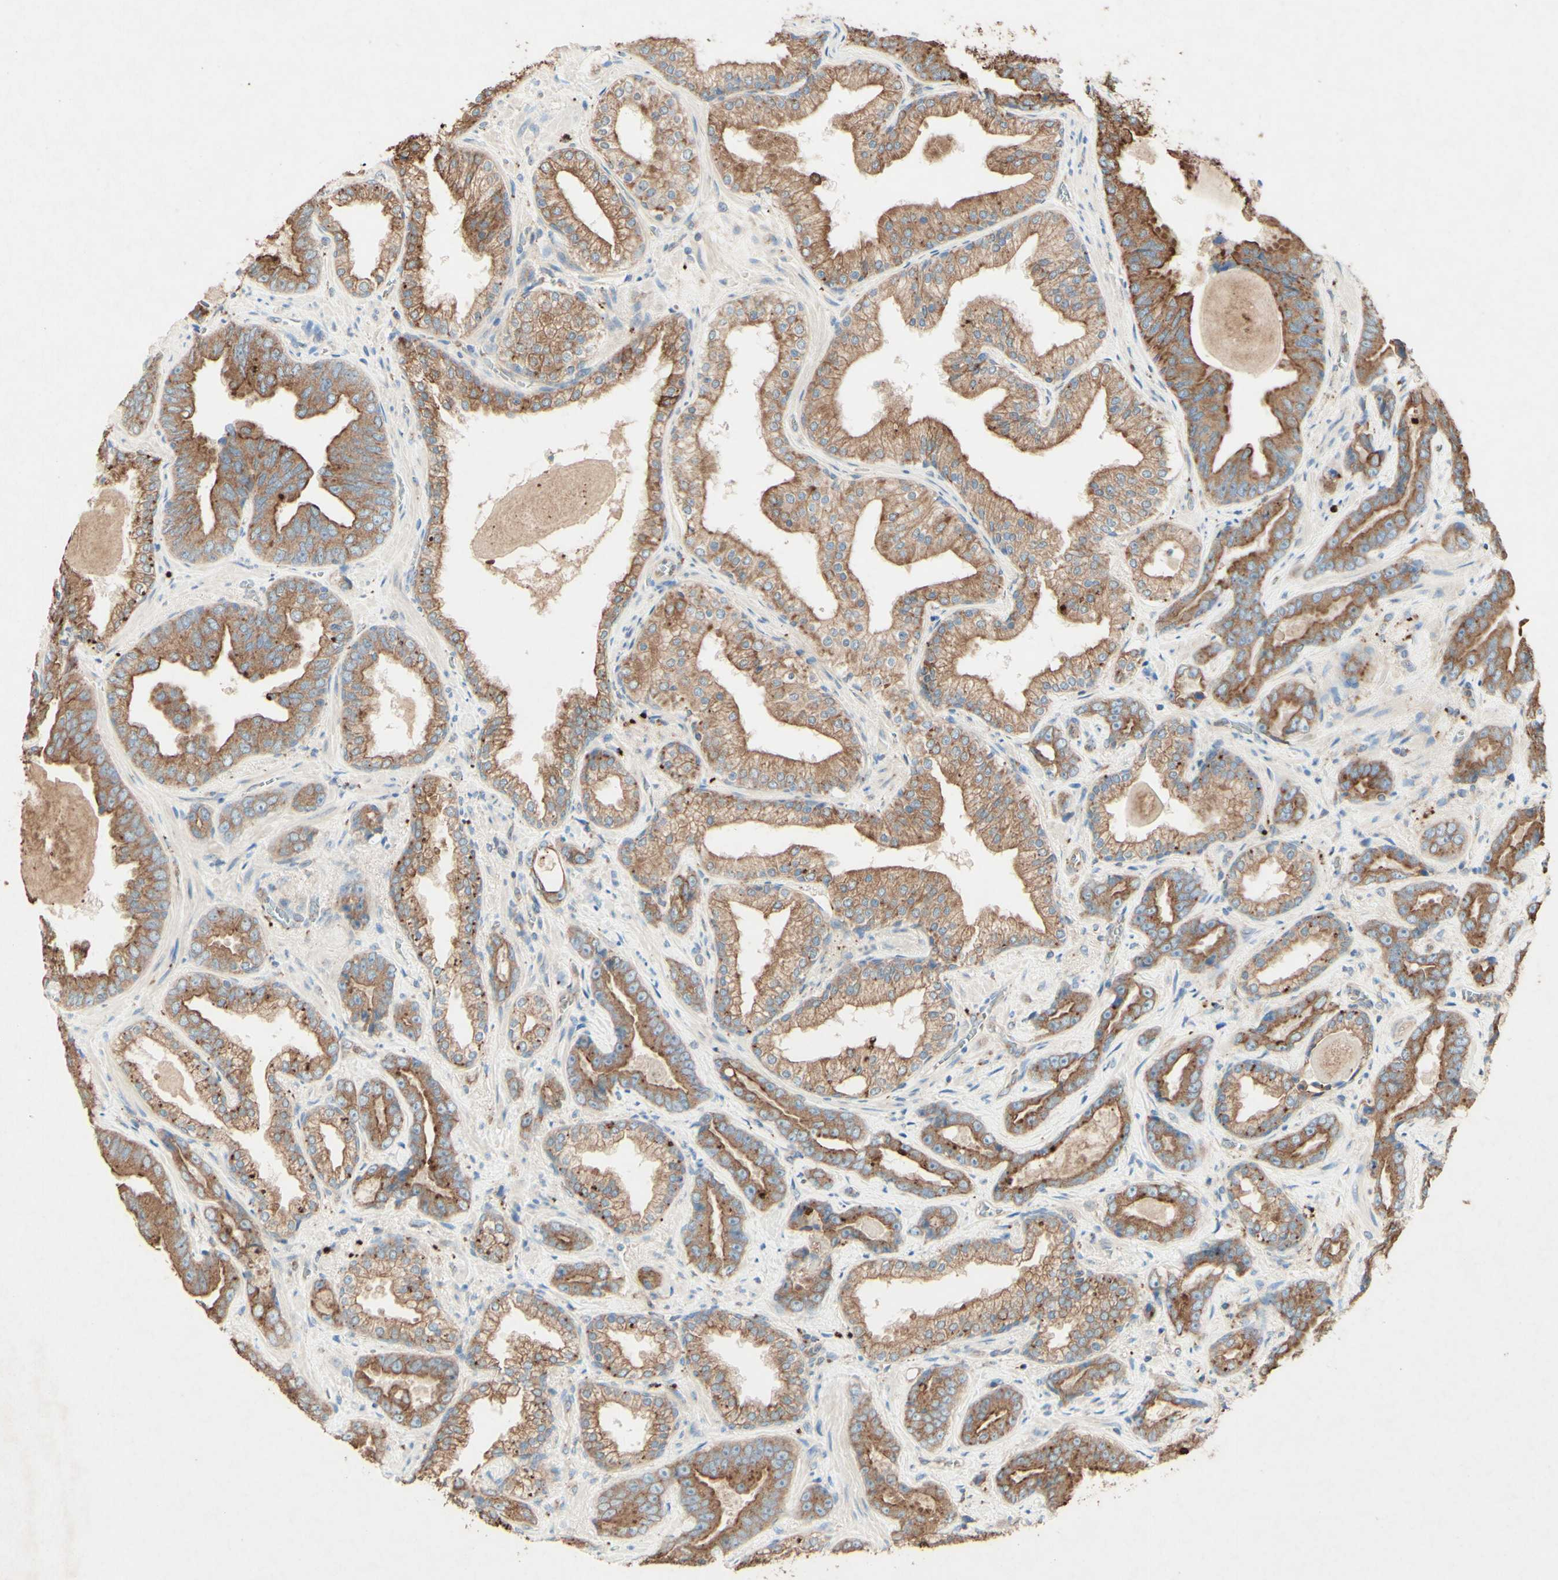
{"staining": {"intensity": "moderate", "quantity": ">75%", "location": "cytoplasmic/membranous"}, "tissue": "prostate cancer", "cell_type": "Tumor cells", "image_type": "cancer", "snomed": [{"axis": "morphology", "description": "Adenocarcinoma, Low grade"}, {"axis": "topography", "description": "Prostate"}], "caption": "The immunohistochemical stain highlights moderate cytoplasmic/membranous staining in tumor cells of prostate cancer tissue. (brown staining indicates protein expression, while blue staining denotes nuclei).", "gene": "MTM1", "patient": {"sex": "male", "age": 60}}